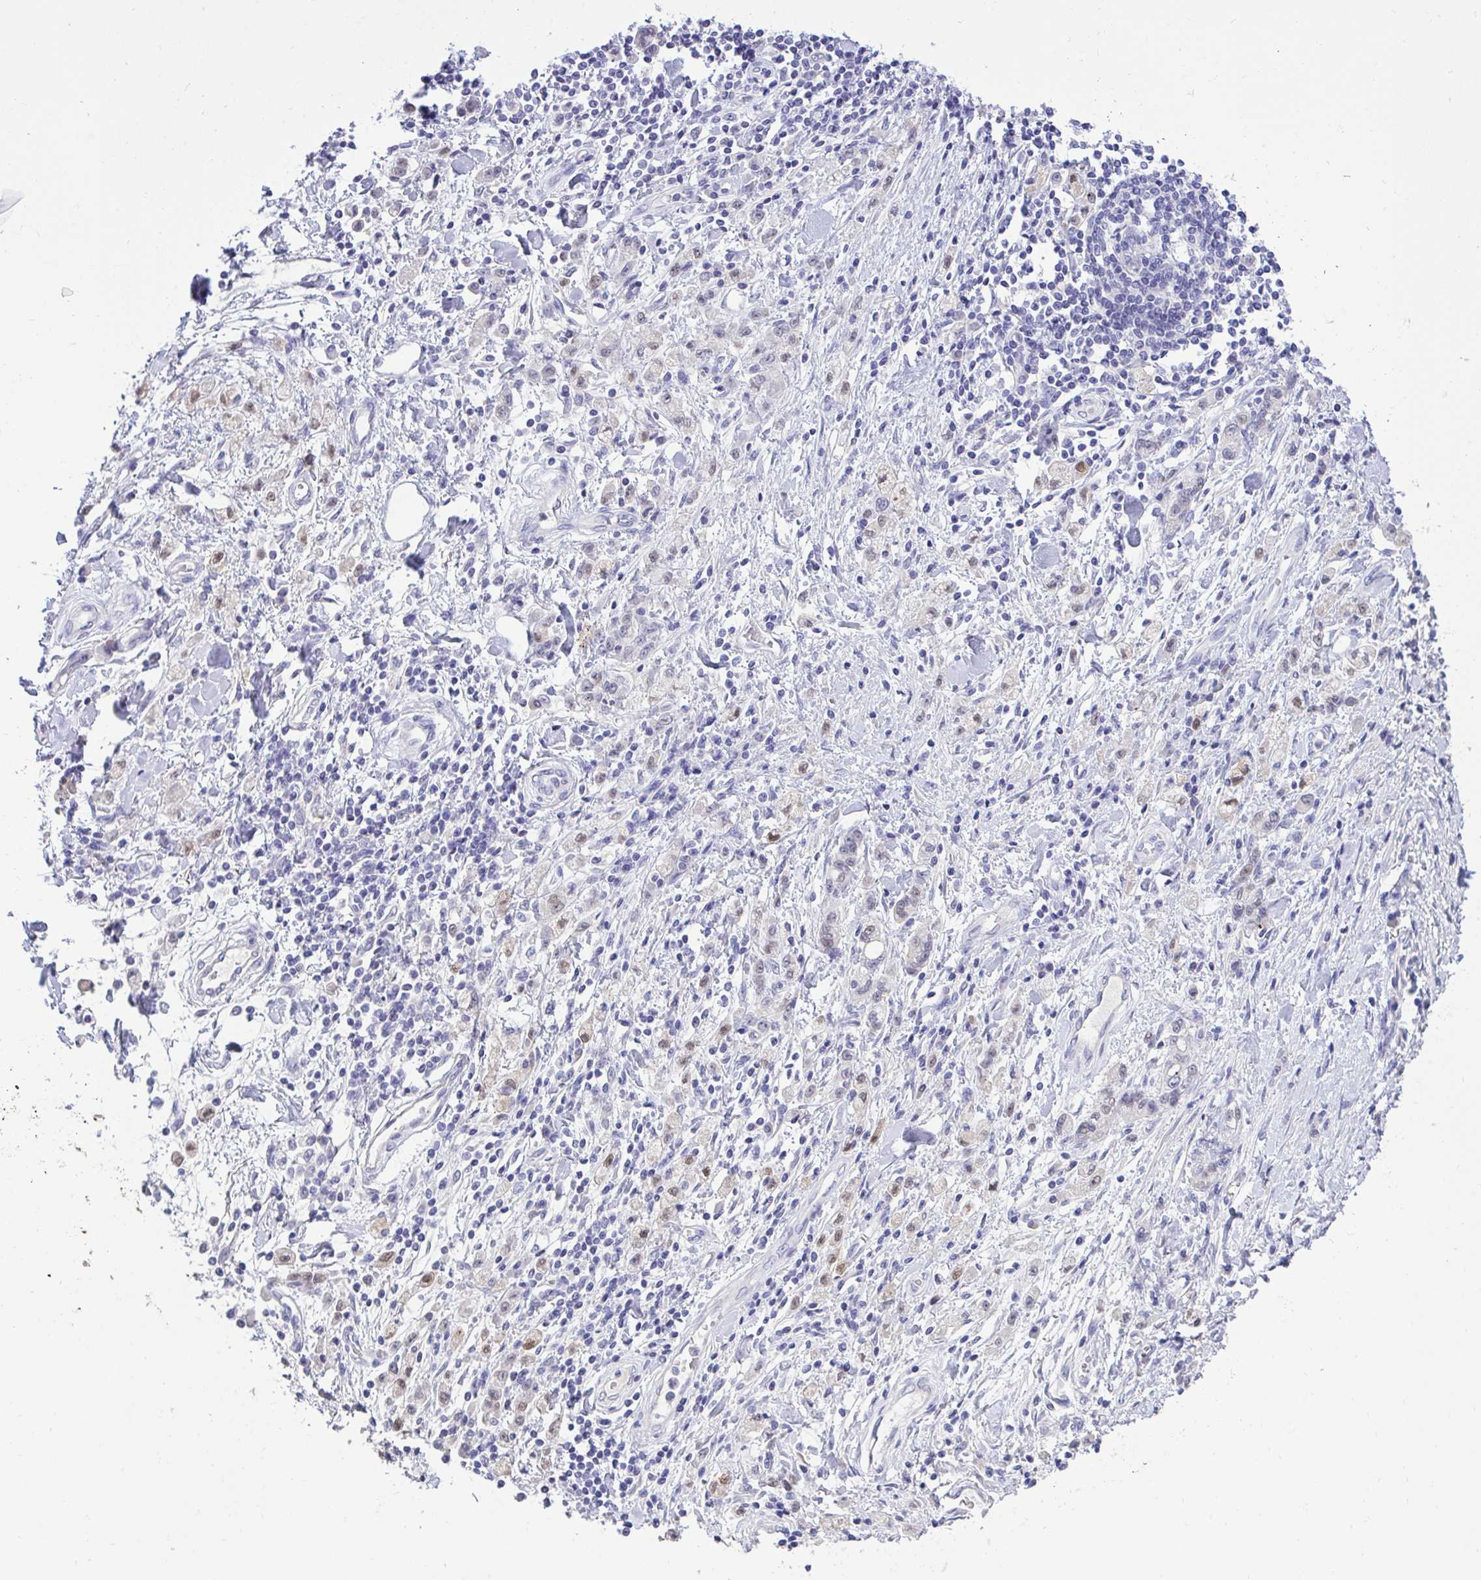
{"staining": {"intensity": "weak", "quantity": "25%-75%", "location": "nuclear"}, "tissue": "stomach cancer", "cell_type": "Tumor cells", "image_type": "cancer", "snomed": [{"axis": "morphology", "description": "Adenocarcinoma, NOS"}, {"axis": "topography", "description": "Stomach"}], "caption": "Protein positivity by immunohistochemistry (IHC) reveals weak nuclear staining in about 25%-75% of tumor cells in stomach adenocarcinoma.", "gene": "TMCO5A", "patient": {"sex": "male", "age": 77}}